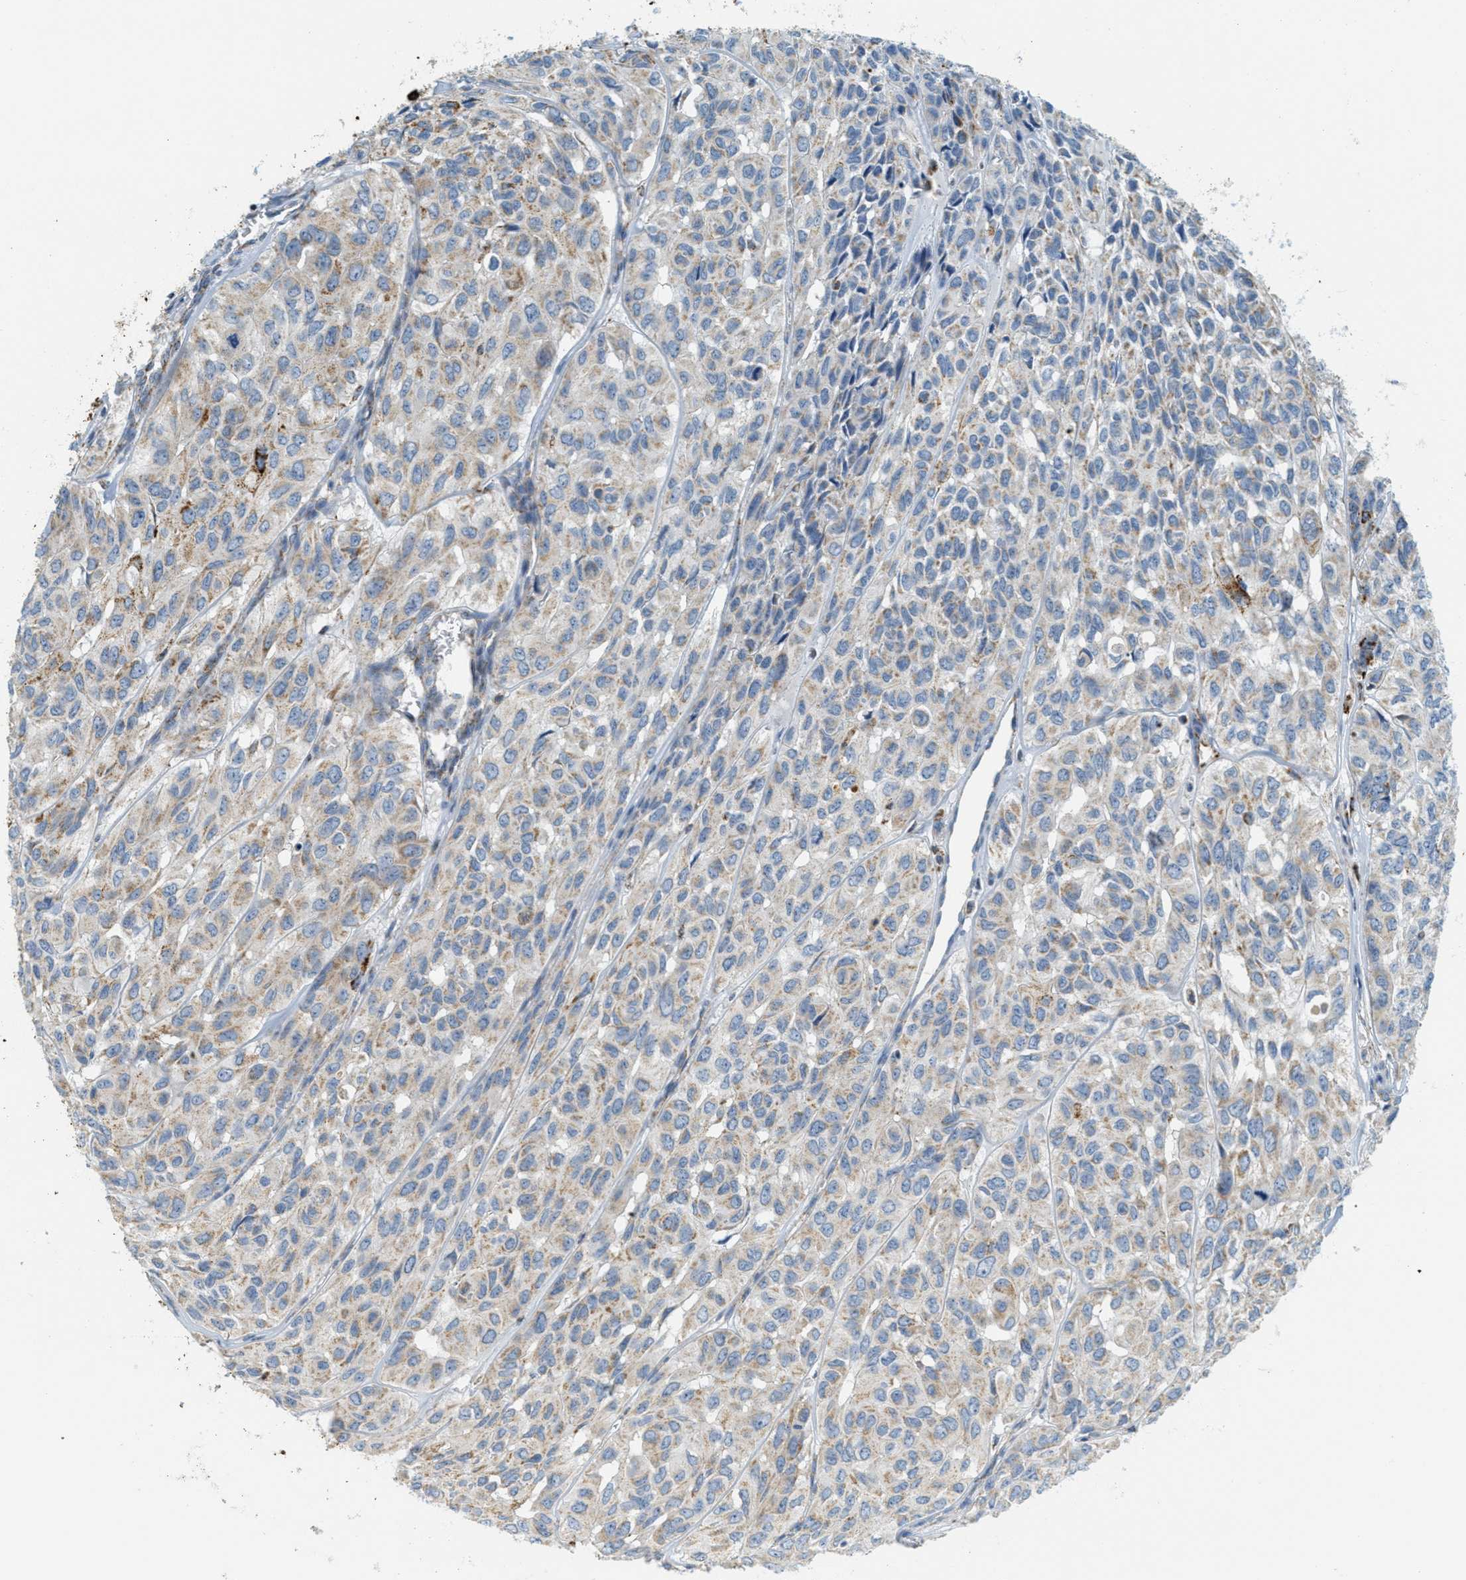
{"staining": {"intensity": "weak", "quantity": "25%-75%", "location": "cytoplasmic/membranous"}, "tissue": "head and neck cancer", "cell_type": "Tumor cells", "image_type": "cancer", "snomed": [{"axis": "morphology", "description": "Adenocarcinoma, NOS"}, {"axis": "topography", "description": "Salivary gland, NOS"}, {"axis": "topography", "description": "Head-Neck"}], "caption": "Head and neck adenocarcinoma stained with a brown dye exhibits weak cytoplasmic/membranous positive staining in about 25%-75% of tumor cells.", "gene": "HLCS", "patient": {"sex": "female", "age": 76}}